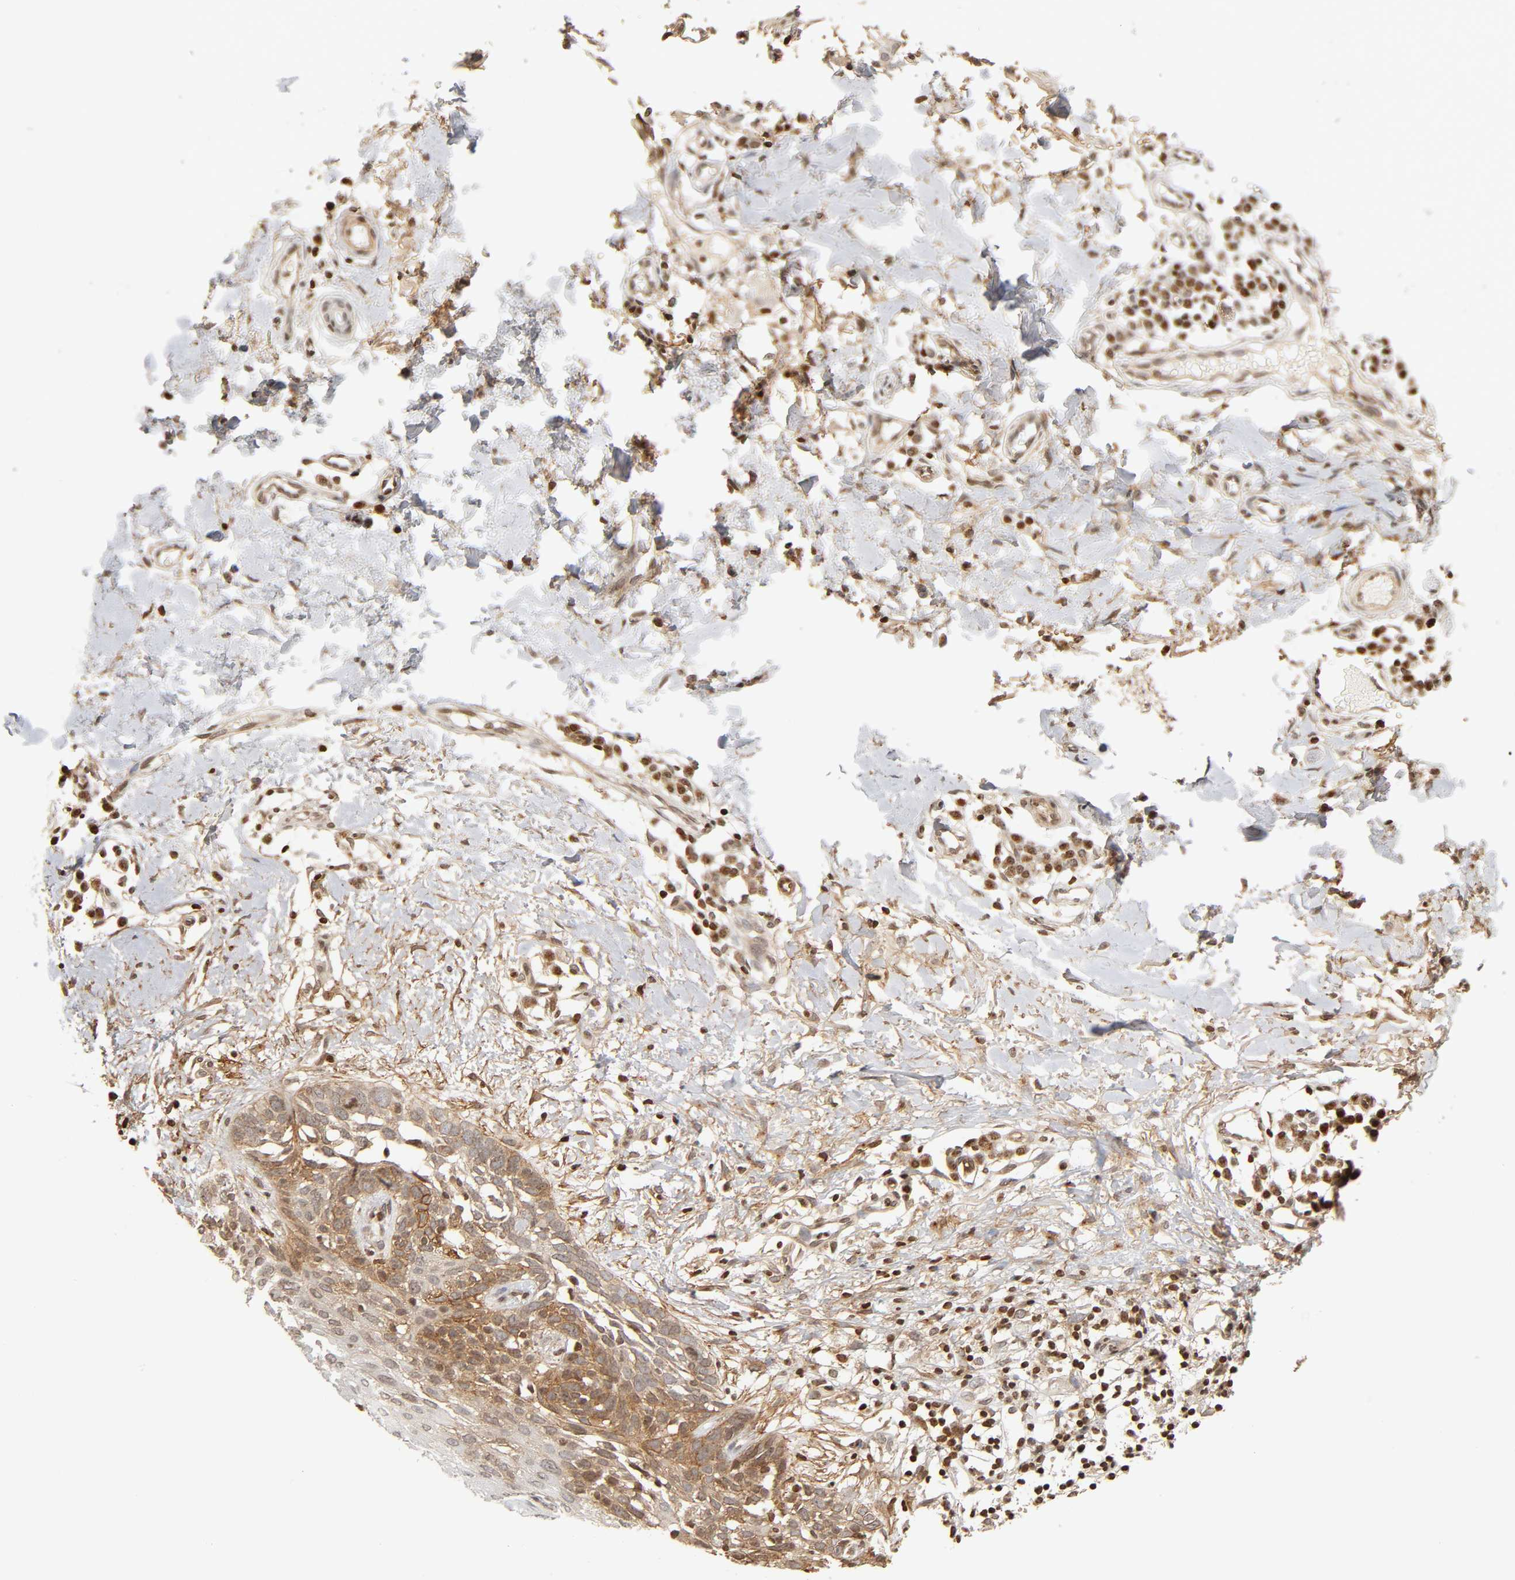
{"staining": {"intensity": "weak", "quantity": ">75%", "location": "cytoplasmic/membranous"}, "tissue": "skin cancer", "cell_type": "Tumor cells", "image_type": "cancer", "snomed": [{"axis": "morphology", "description": "Normal tissue, NOS"}, {"axis": "morphology", "description": "Basal cell carcinoma"}, {"axis": "topography", "description": "Skin"}], "caption": "There is low levels of weak cytoplasmic/membranous positivity in tumor cells of skin basal cell carcinoma, as demonstrated by immunohistochemical staining (brown color).", "gene": "ITGAV", "patient": {"sex": "male", "age": 77}}